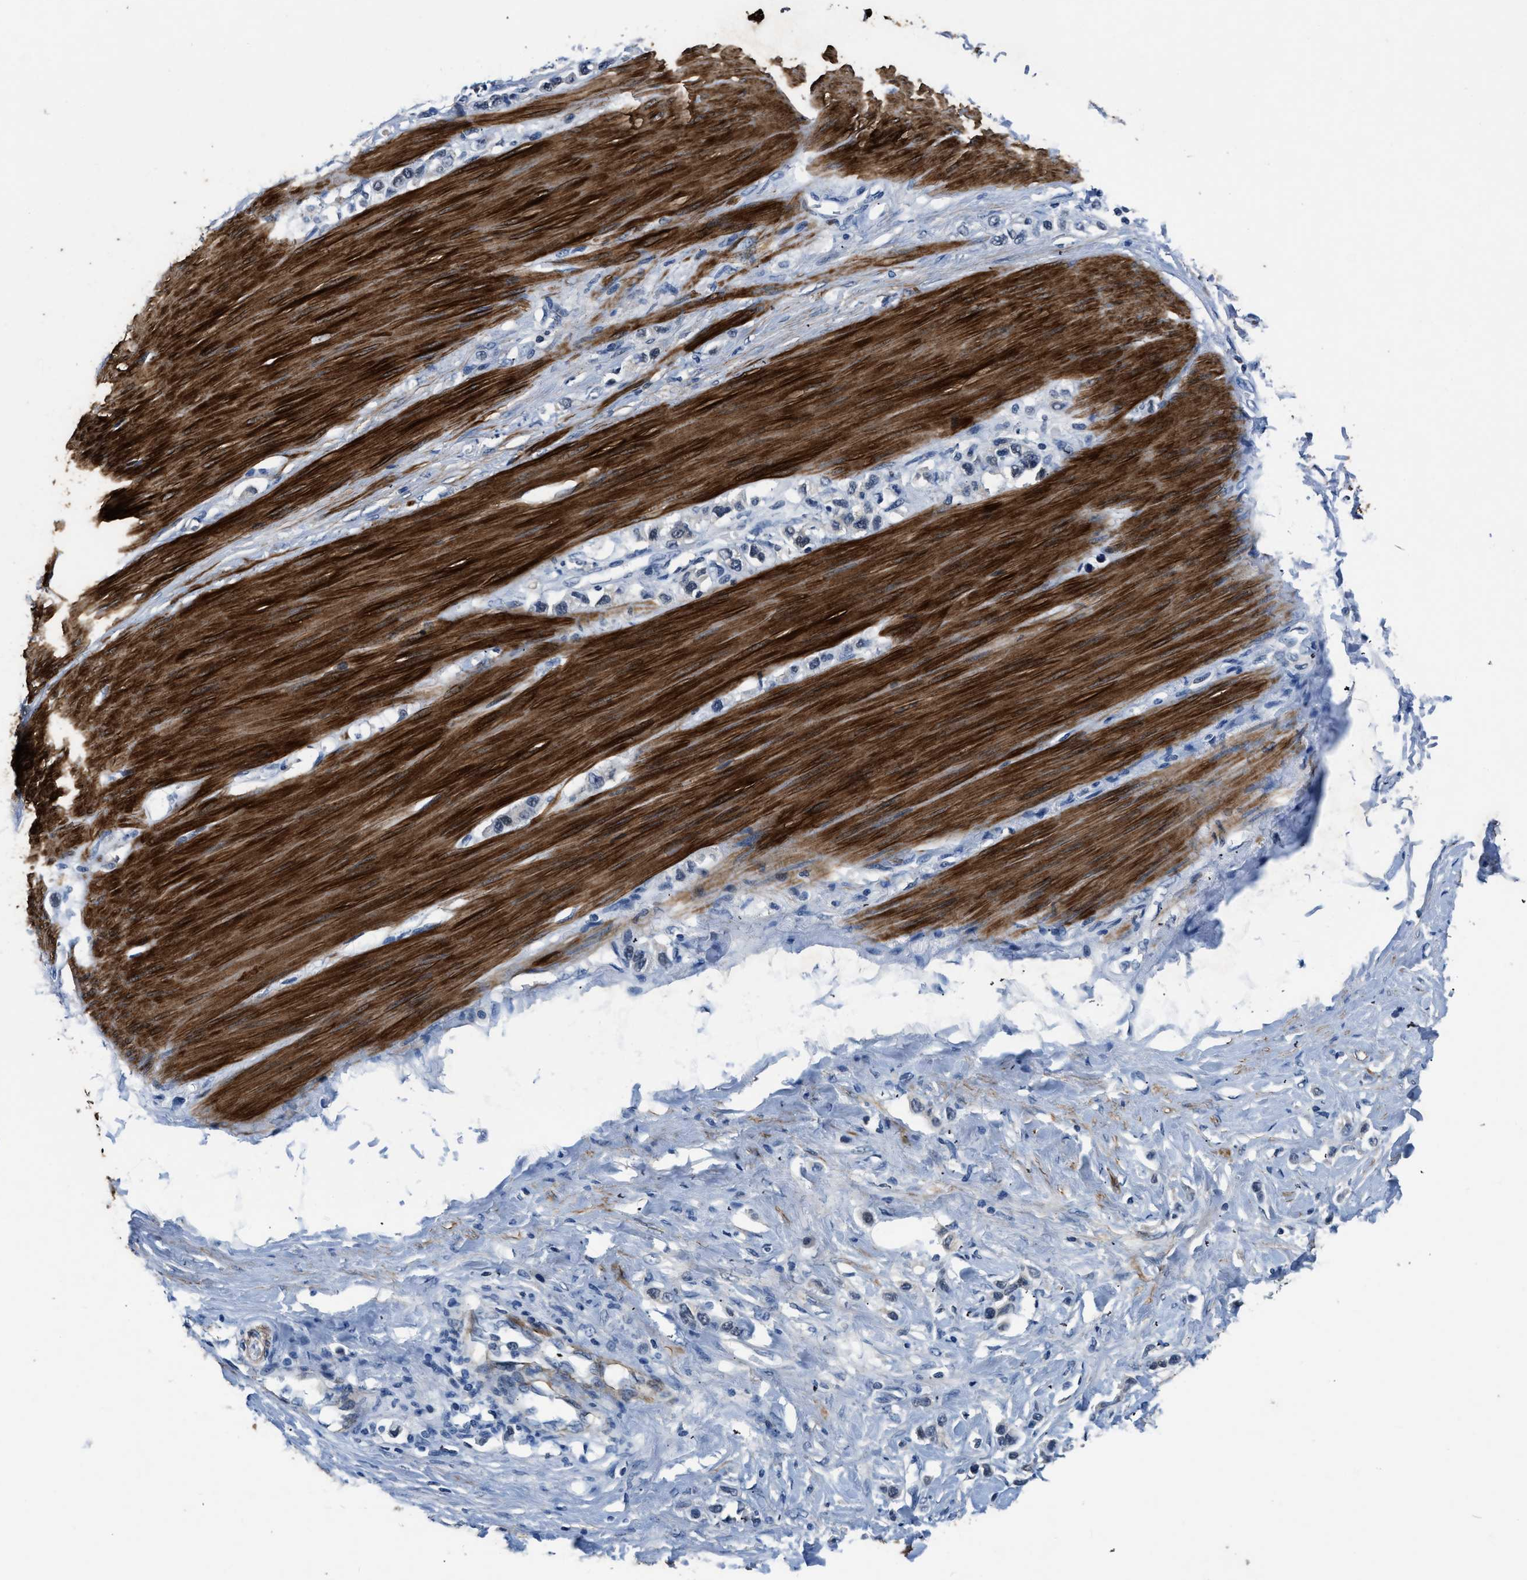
{"staining": {"intensity": "negative", "quantity": "none", "location": "none"}, "tissue": "stomach cancer", "cell_type": "Tumor cells", "image_type": "cancer", "snomed": [{"axis": "morphology", "description": "Adenocarcinoma, NOS"}, {"axis": "topography", "description": "Stomach"}], "caption": "Tumor cells are negative for protein expression in human stomach adenocarcinoma.", "gene": "LANCL2", "patient": {"sex": "female", "age": 65}}